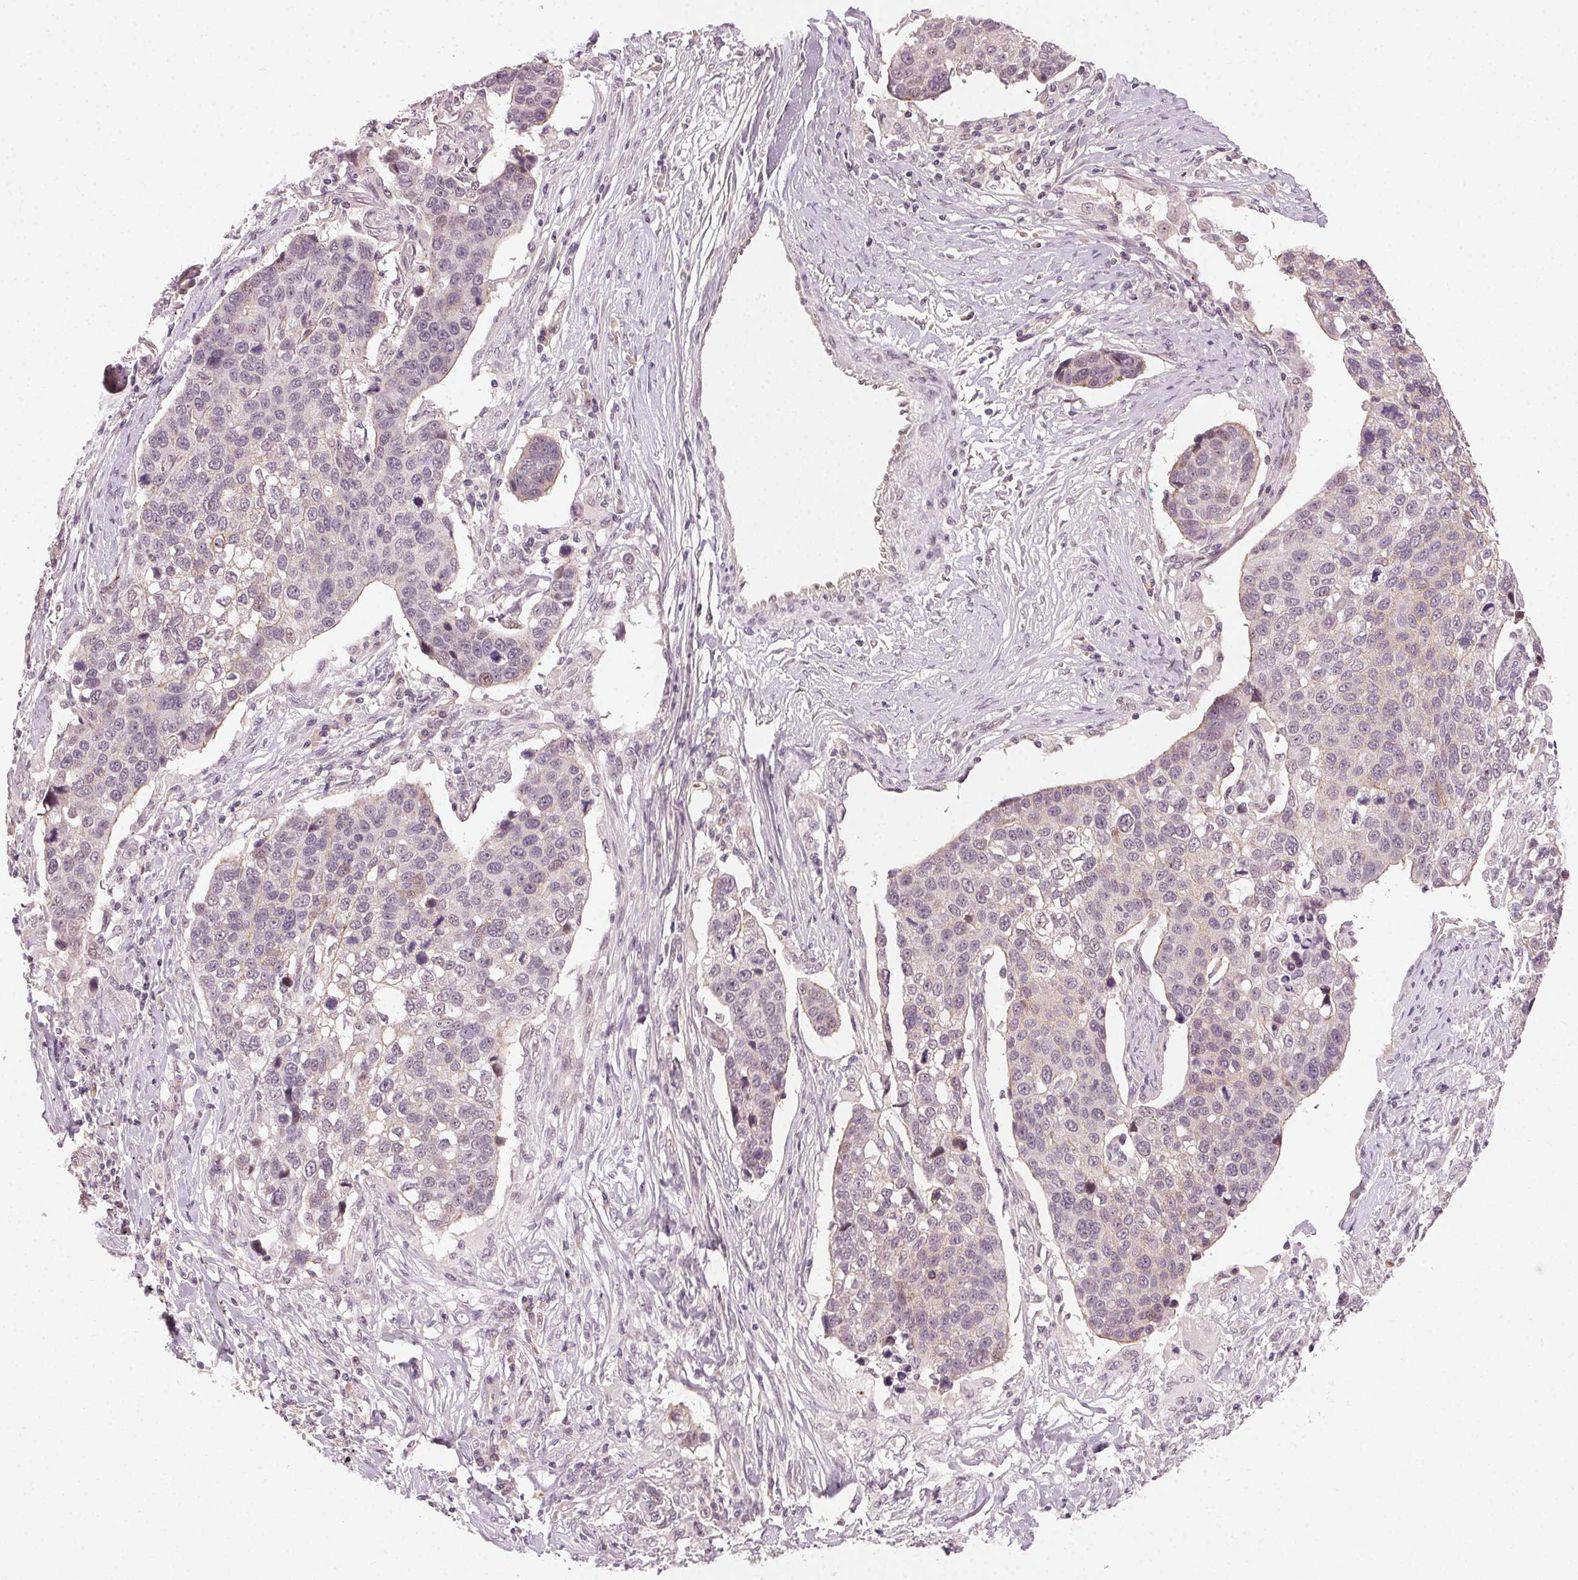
{"staining": {"intensity": "strong", "quantity": "<25%", "location": "cytoplasmic/membranous"}, "tissue": "lung cancer", "cell_type": "Tumor cells", "image_type": "cancer", "snomed": [{"axis": "morphology", "description": "Squamous cell carcinoma, NOS"}, {"axis": "topography", "description": "Lymph node"}, {"axis": "topography", "description": "Lung"}], "caption": "Immunohistochemistry (IHC) micrograph of lung squamous cell carcinoma stained for a protein (brown), which demonstrates medium levels of strong cytoplasmic/membranous staining in about <25% of tumor cells.", "gene": "TUB", "patient": {"sex": "male", "age": 61}}